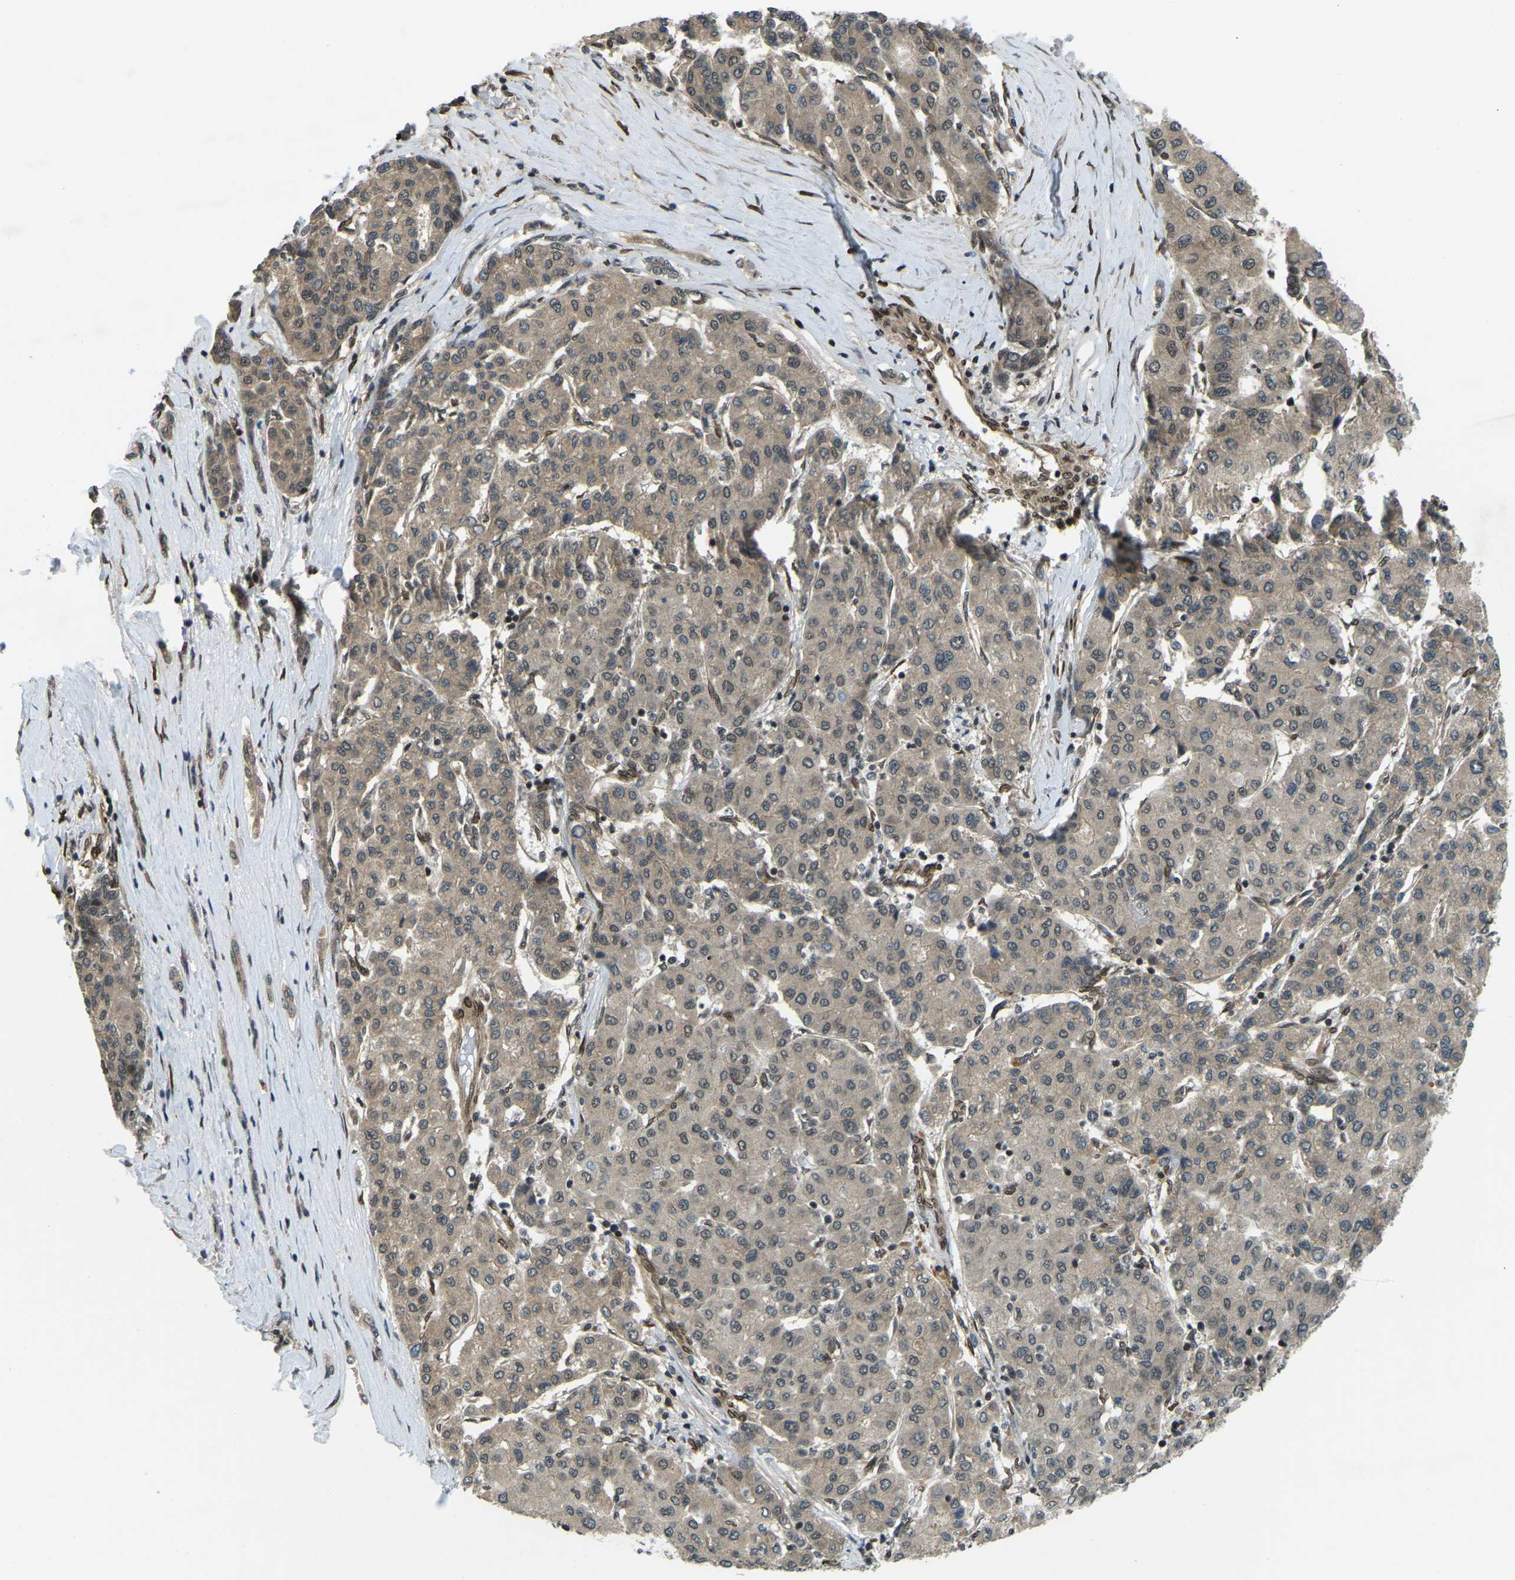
{"staining": {"intensity": "weak", "quantity": "25%-75%", "location": "cytoplasmic/membranous"}, "tissue": "liver cancer", "cell_type": "Tumor cells", "image_type": "cancer", "snomed": [{"axis": "morphology", "description": "Carcinoma, Hepatocellular, NOS"}, {"axis": "topography", "description": "Liver"}], "caption": "Protein staining of liver hepatocellular carcinoma tissue exhibits weak cytoplasmic/membranous expression in approximately 25%-75% of tumor cells. The protein of interest is shown in brown color, while the nuclei are stained blue.", "gene": "SYNE1", "patient": {"sex": "male", "age": 65}}